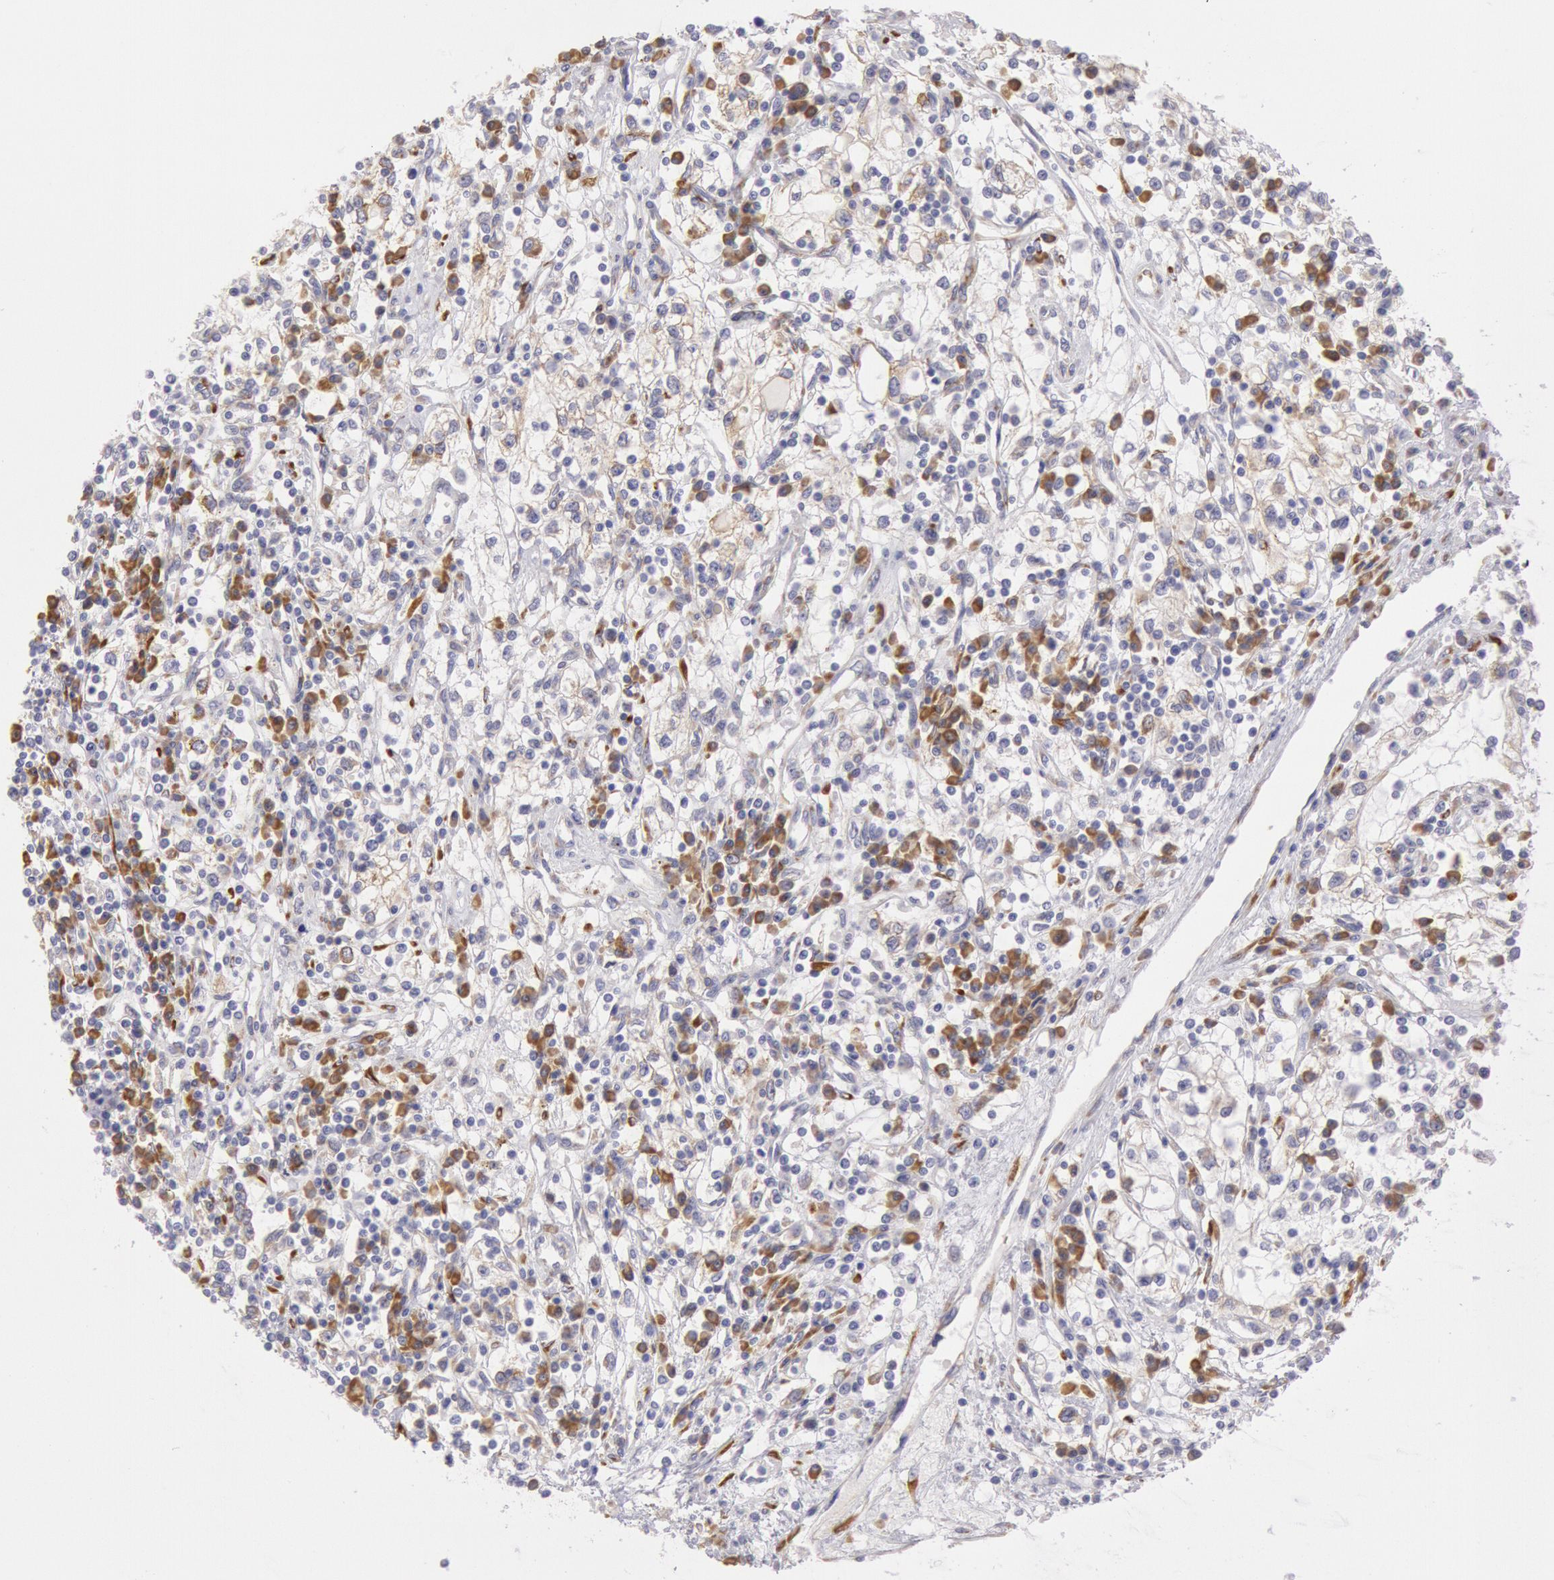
{"staining": {"intensity": "moderate", "quantity": "25%-75%", "location": "cytoplasmic/membranous"}, "tissue": "renal cancer", "cell_type": "Tumor cells", "image_type": "cancer", "snomed": [{"axis": "morphology", "description": "Adenocarcinoma, NOS"}, {"axis": "topography", "description": "Kidney"}], "caption": "Immunohistochemical staining of adenocarcinoma (renal) exhibits medium levels of moderate cytoplasmic/membranous positivity in approximately 25%-75% of tumor cells.", "gene": "CIDEB", "patient": {"sex": "male", "age": 82}}